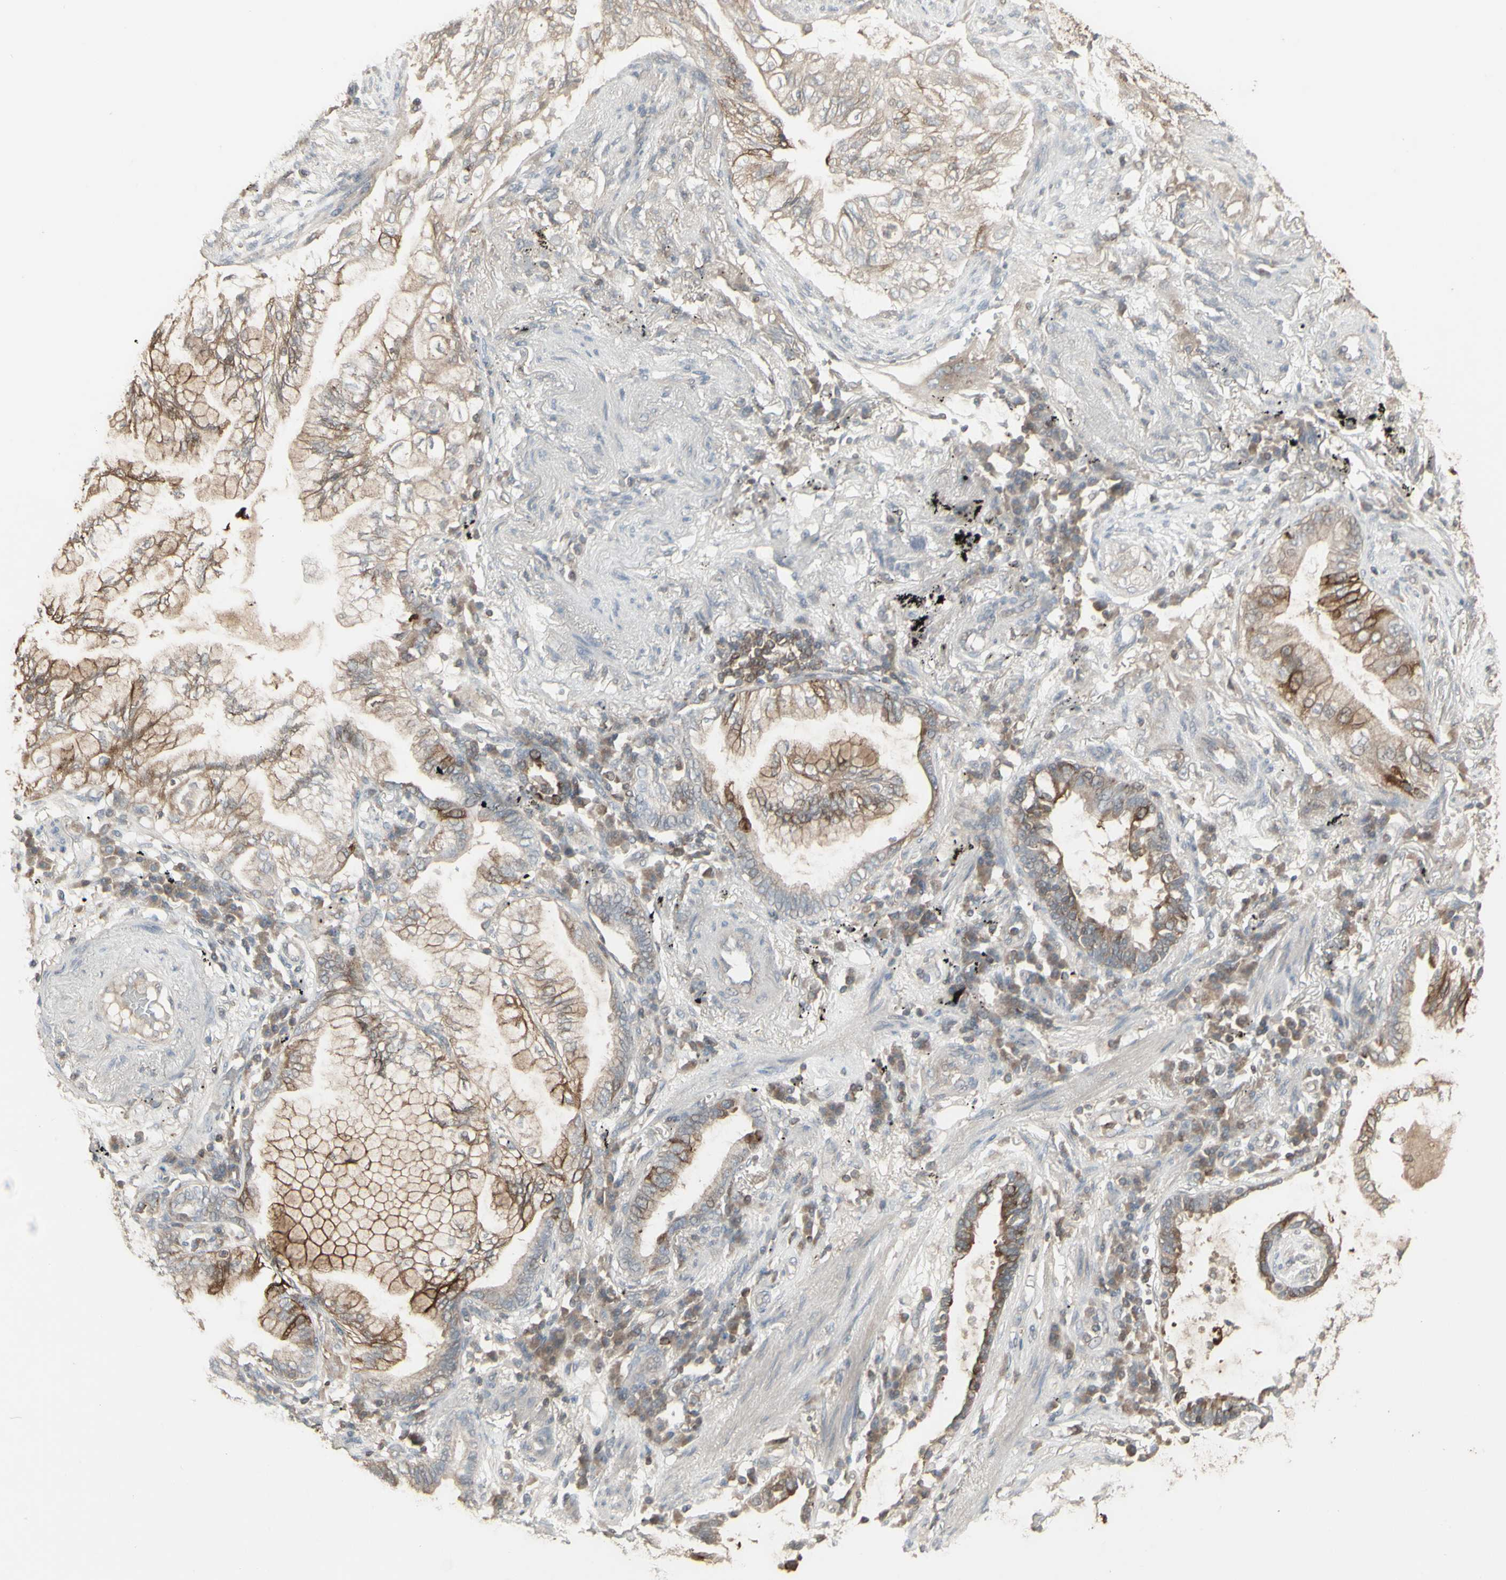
{"staining": {"intensity": "moderate", "quantity": ">75%", "location": "cytoplasmic/membranous"}, "tissue": "lung cancer", "cell_type": "Tumor cells", "image_type": "cancer", "snomed": [{"axis": "morphology", "description": "Normal tissue, NOS"}, {"axis": "morphology", "description": "Adenocarcinoma, NOS"}, {"axis": "topography", "description": "Bronchus"}, {"axis": "topography", "description": "Lung"}], "caption": "Lung cancer stained with DAB IHC exhibits medium levels of moderate cytoplasmic/membranous staining in about >75% of tumor cells.", "gene": "CSK", "patient": {"sex": "female", "age": 70}}